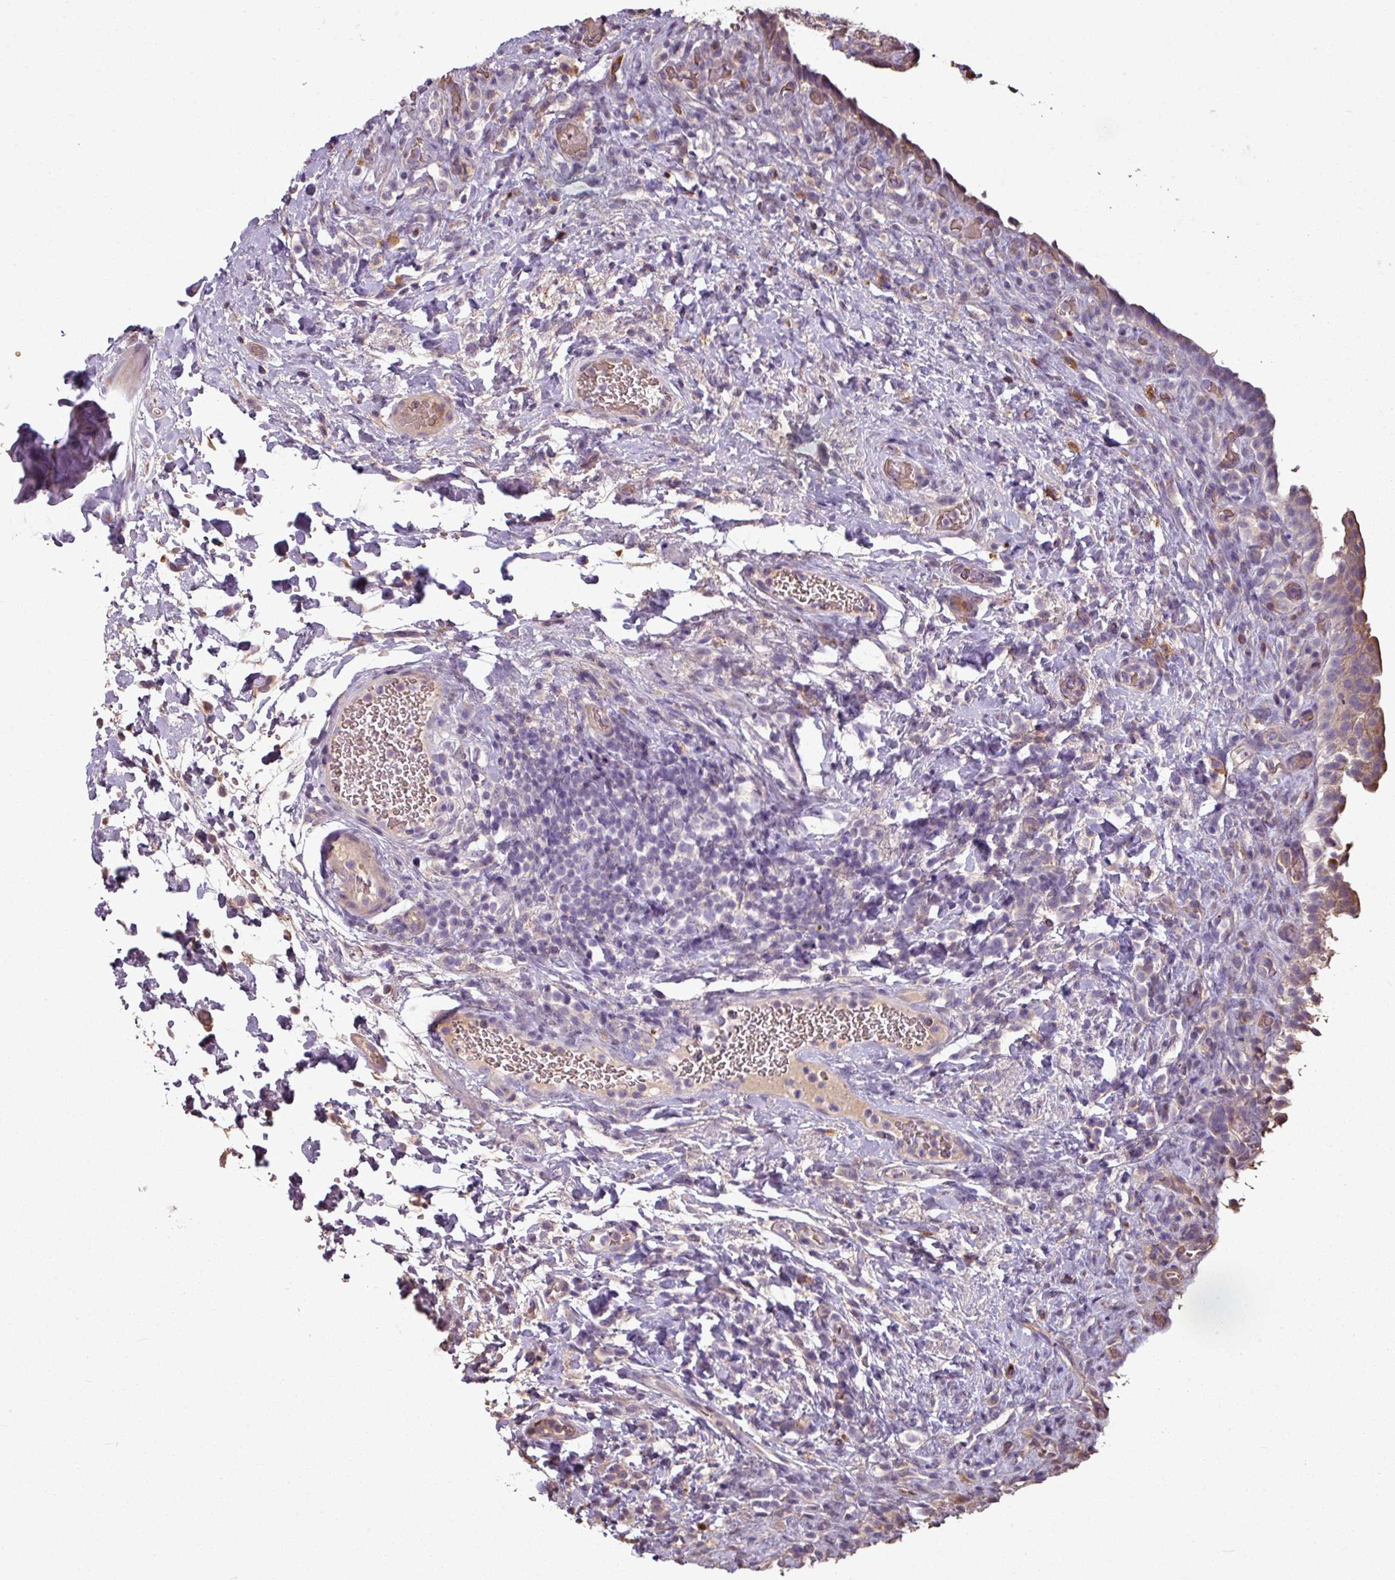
{"staining": {"intensity": "moderate", "quantity": "25%-75%", "location": "cytoplasmic/membranous"}, "tissue": "urinary bladder", "cell_type": "Urothelial cells", "image_type": "normal", "snomed": [{"axis": "morphology", "description": "Normal tissue, NOS"}, {"axis": "morphology", "description": "Inflammation, NOS"}, {"axis": "topography", "description": "Urinary bladder"}], "caption": "This is an image of immunohistochemistry staining of benign urinary bladder, which shows moderate positivity in the cytoplasmic/membranous of urothelial cells.", "gene": "NHSL2", "patient": {"sex": "male", "age": 64}}